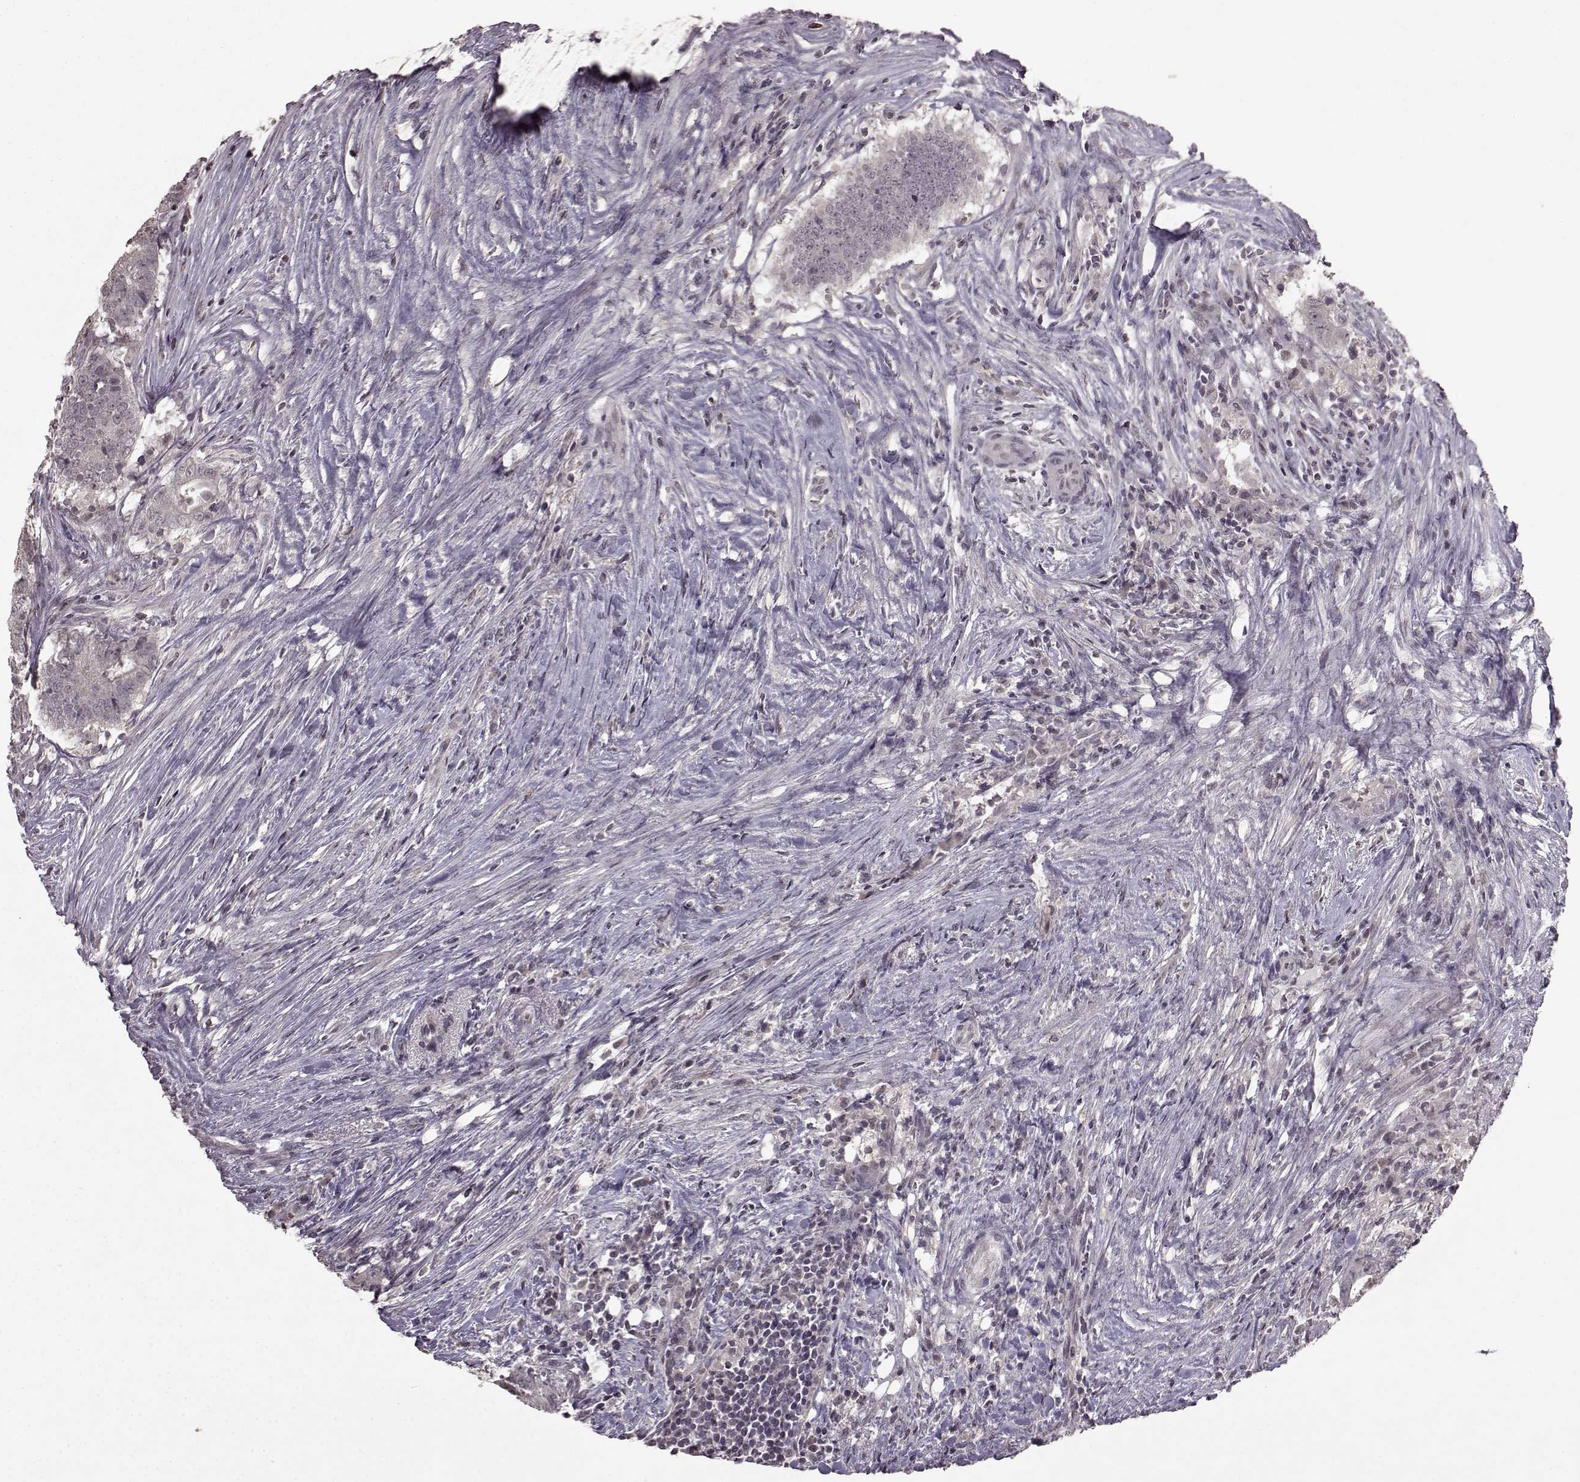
{"staining": {"intensity": "negative", "quantity": "none", "location": "none"}, "tissue": "colorectal cancer", "cell_type": "Tumor cells", "image_type": "cancer", "snomed": [{"axis": "morphology", "description": "Adenocarcinoma, NOS"}, {"axis": "topography", "description": "Colon"}], "caption": "This is an IHC micrograph of adenocarcinoma (colorectal). There is no expression in tumor cells.", "gene": "LHB", "patient": {"sex": "female", "age": 43}}